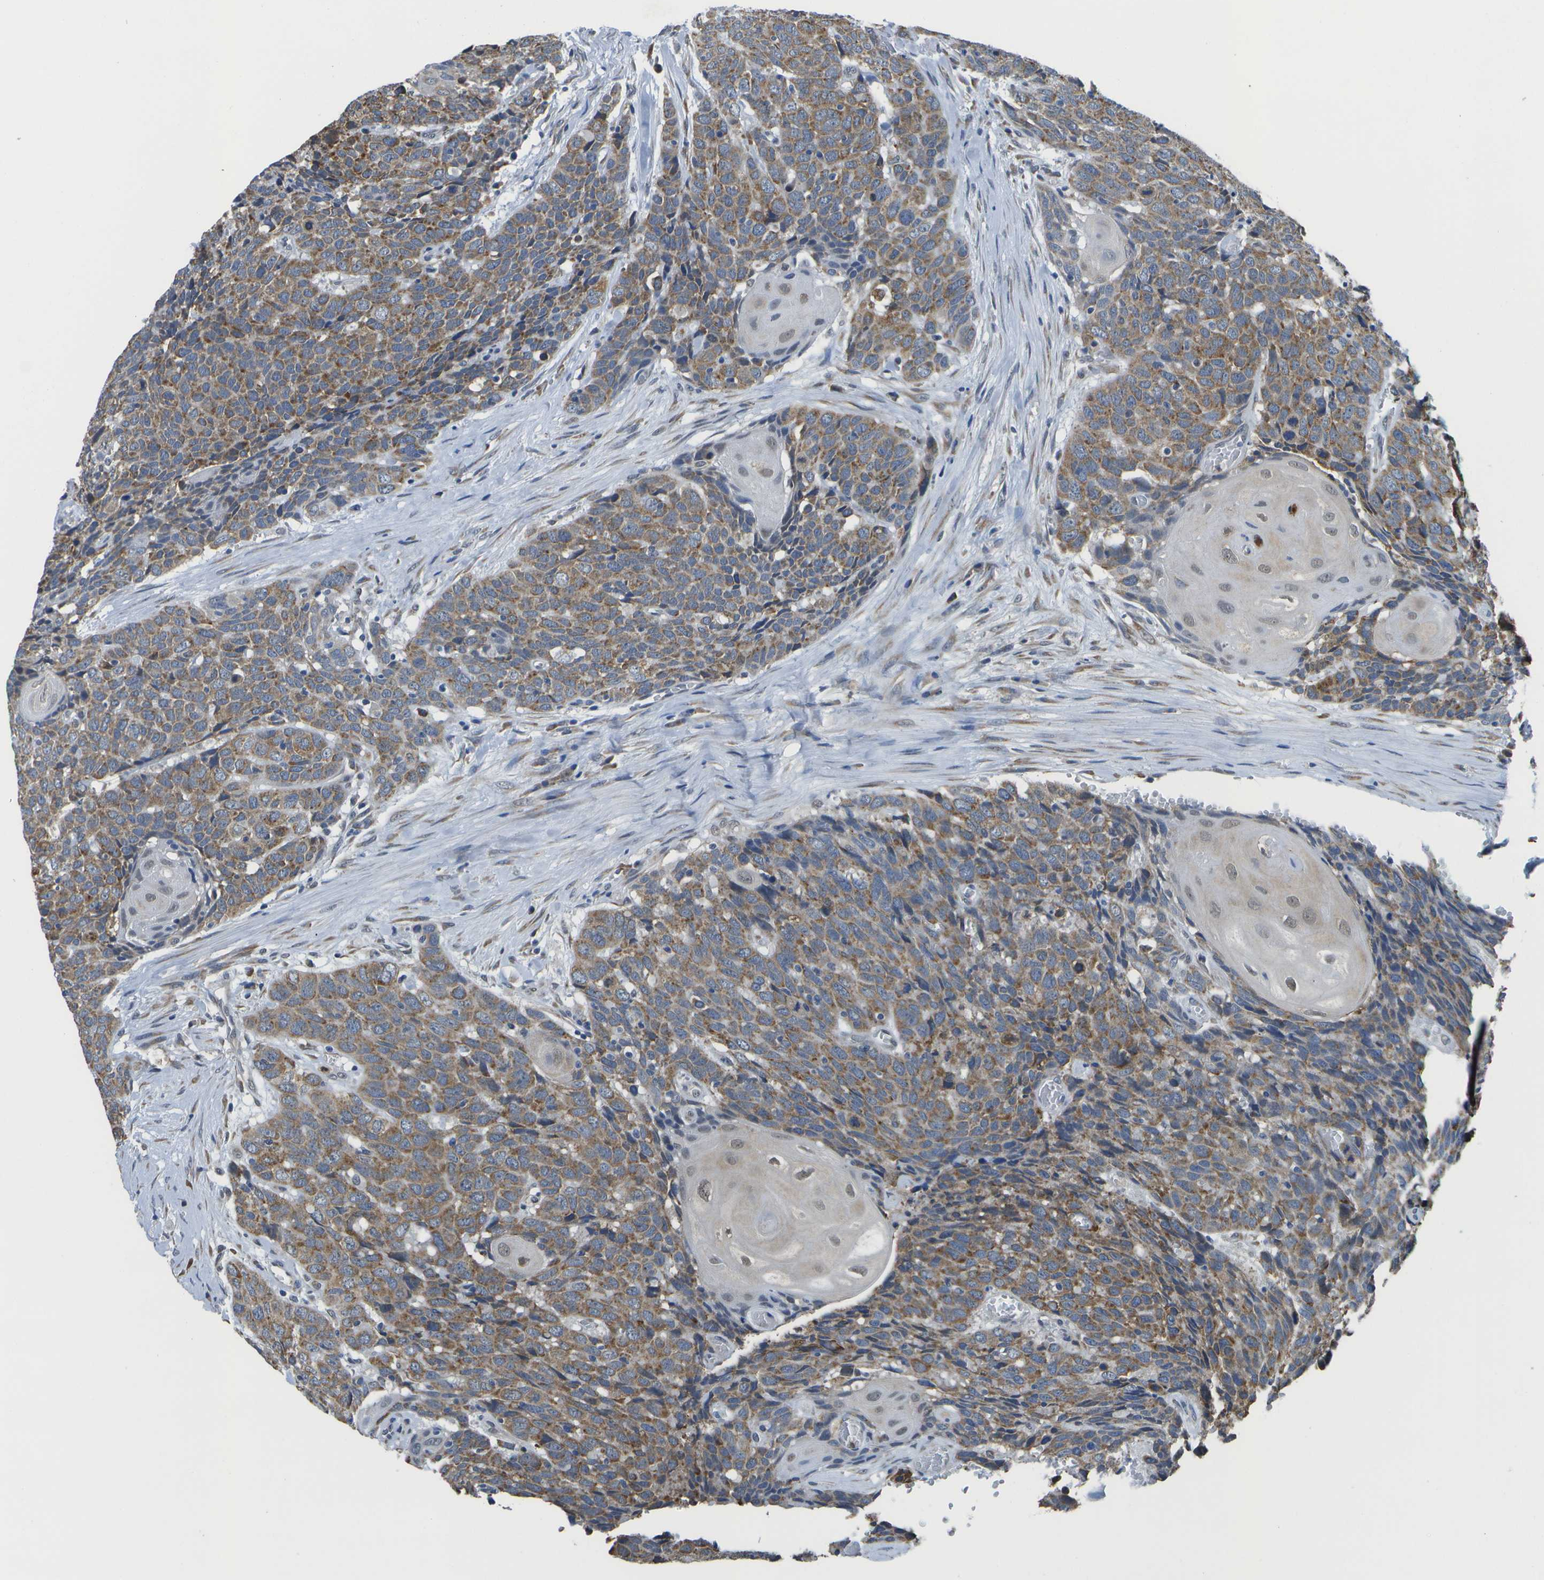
{"staining": {"intensity": "moderate", "quantity": ">75%", "location": "cytoplasmic/membranous"}, "tissue": "head and neck cancer", "cell_type": "Tumor cells", "image_type": "cancer", "snomed": [{"axis": "morphology", "description": "Squamous cell carcinoma, NOS"}, {"axis": "topography", "description": "Head-Neck"}], "caption": "Human head and neck cancer (squamous cell carcinoma) stained with a brown dye exhibits moderate cytoplasmic/membranous positive expression in approximately >75% of tumor cells.", "gene": "DSE", "patient": {"sex": "male", "age": 66}}